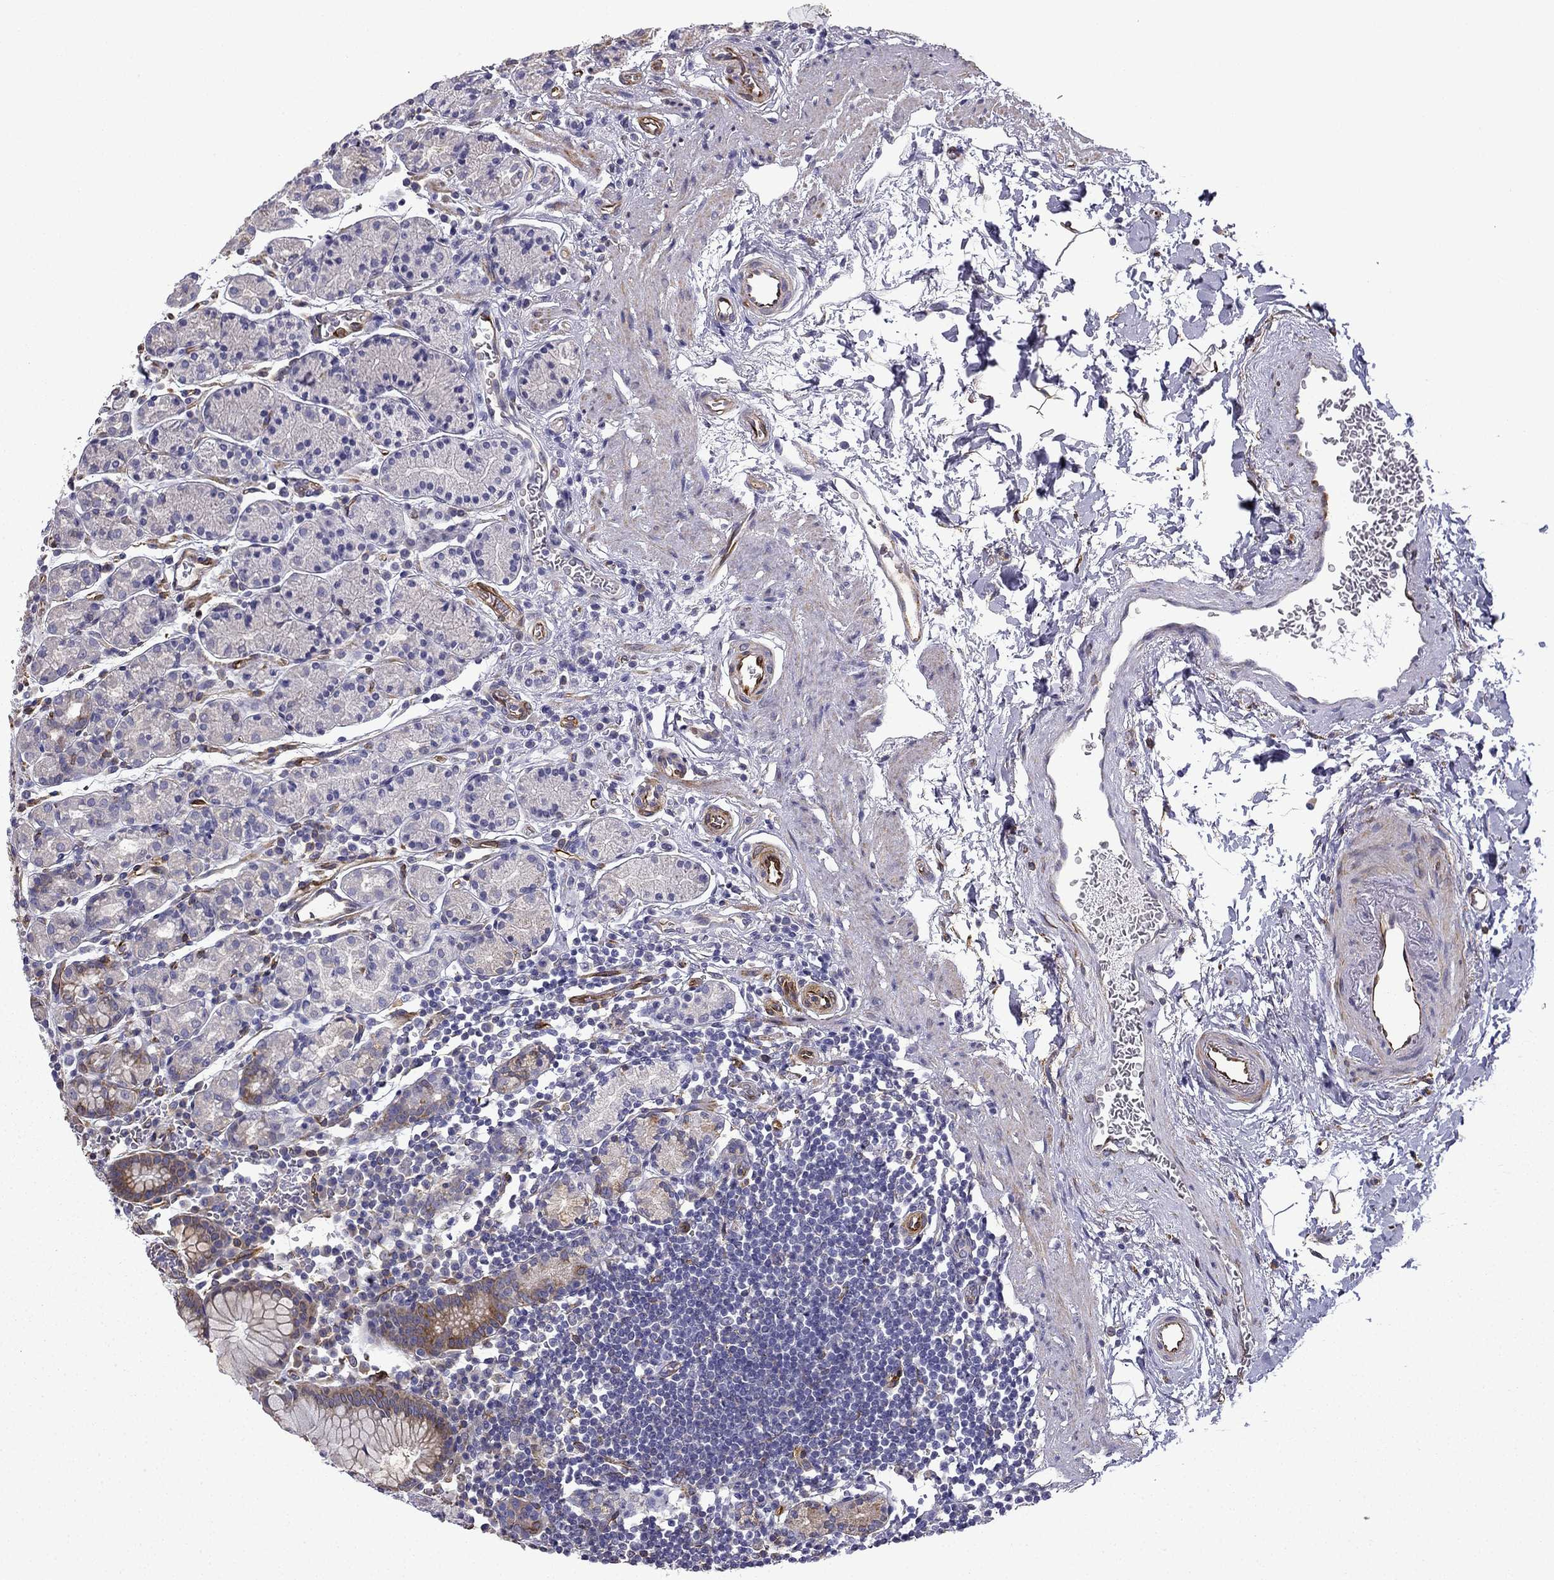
{"staining": {"intensity": "moderate", "quantity": "<25%", "location": "cytoplasmic/membranous"}, "tissue": "stomach", "cell_type": "Glandular cells", "image_type": "normal", "snomed": [{"axis": "morphology", "description": "Normal tissue, NOS"}, {"axis": "topography", "description": "Stomach, upper"}, {"axis": "topography", "description": "Stomach"}], "caption": "The image demonstrates a brown stain indicating the presence of a protein in the cytoplasmic/membranous of glandular cells in stomach. (DAB (3,3'-diaminobenzidine) = brown stain, brightfield microscopy at high magnification).", "gene": "MAP4", "patient": {"sex": "male", "age": 62}}